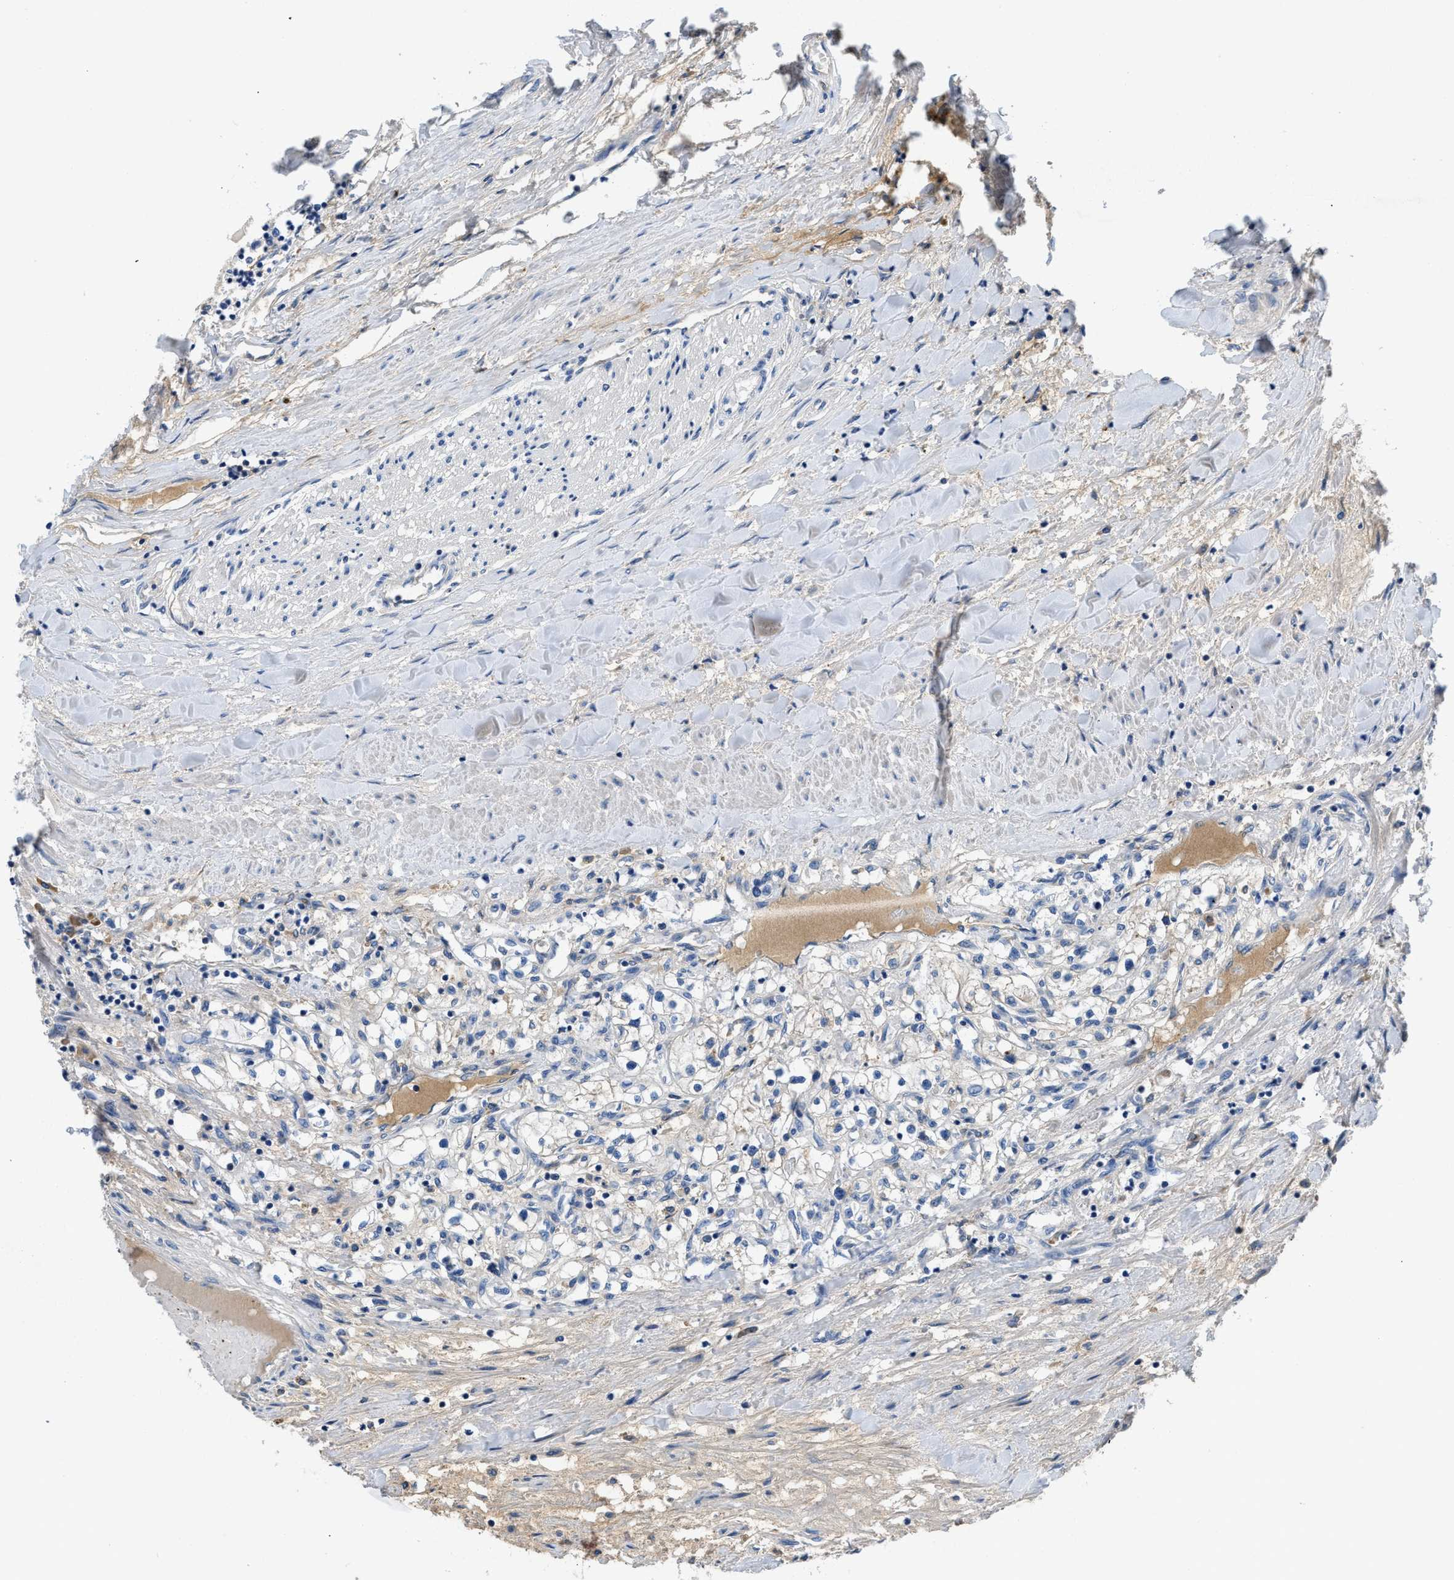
{"staining": {"intensity": "negative", "quantity": "none", "location": "none"}, "tissue": "renal cancer", "cell_type": "Tumor cells", "image_type": "cancer", "snomed": [{"axis": "morphology", "description": "Adenocarcinoma, NOS"}, {"axis": "topography", "description": "Kidney"}], "caption": "Immunohistochemistry micrograph of renal cancer stained for a protein (brown), which displays no positivity in tumor cells.", "gene": "C1S", "patient": {"sex": "male", "age": 68}}